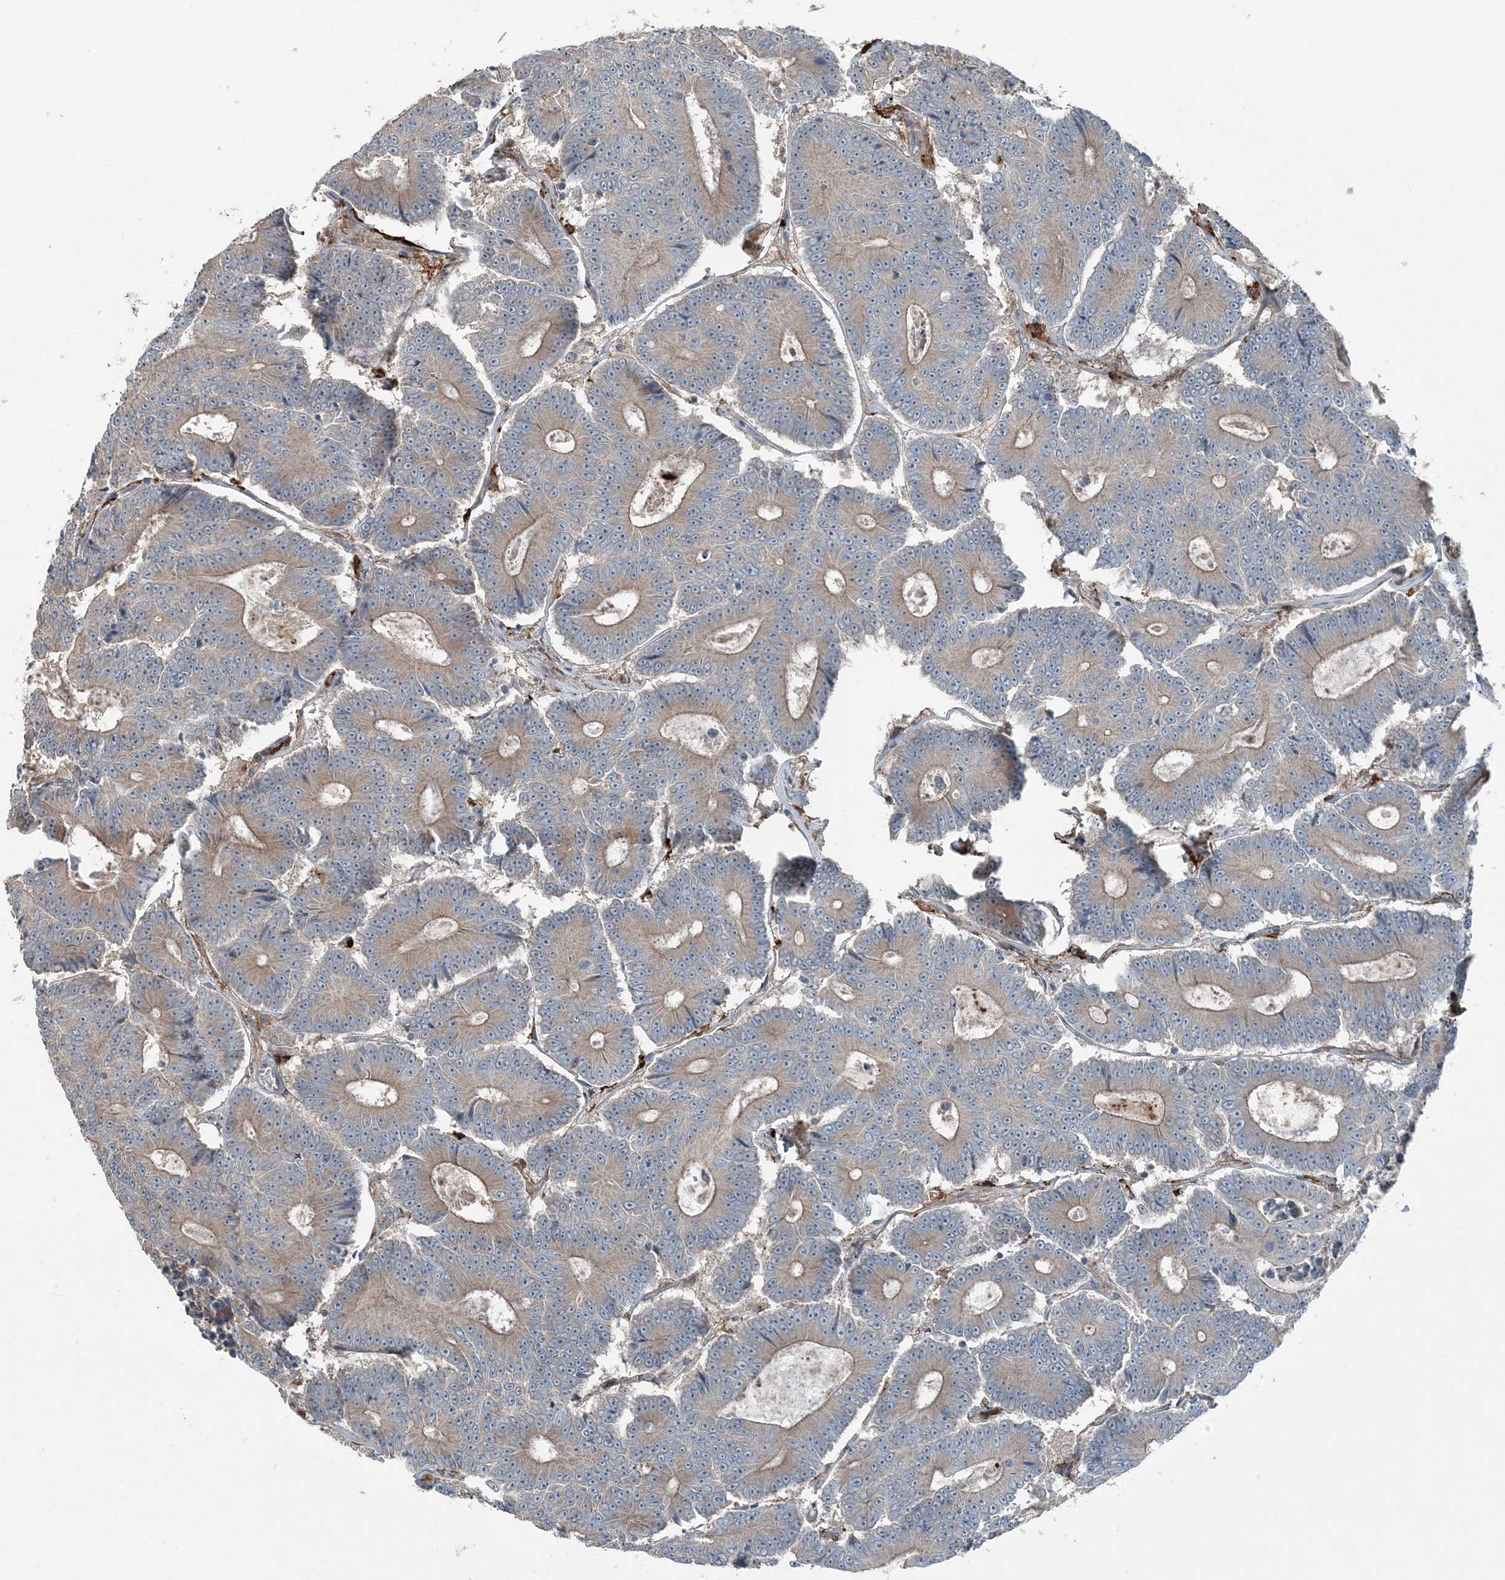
{"staining": {"intensity": "weak", "quantity": ">75%", "location": "cytoplasmic/membranous"}, "tissue": "colorectal cancer", "cell_type": "Tumor cells", "image_type": "cancer", "snomed": [{"axis": "morphology", "description": "Adenocarcinoma, NOS"}, {"axis": "topography", "description": "Colon"}], "caption": "Colorectal cancer stained with DAB immunohistochemistry (IHC) exhibits low levels of weak cytoplasmic/membranous staining in approximately >75% of tumor cells.", "gene": "KY", "patient": {"sex": "male", "age": 83}}